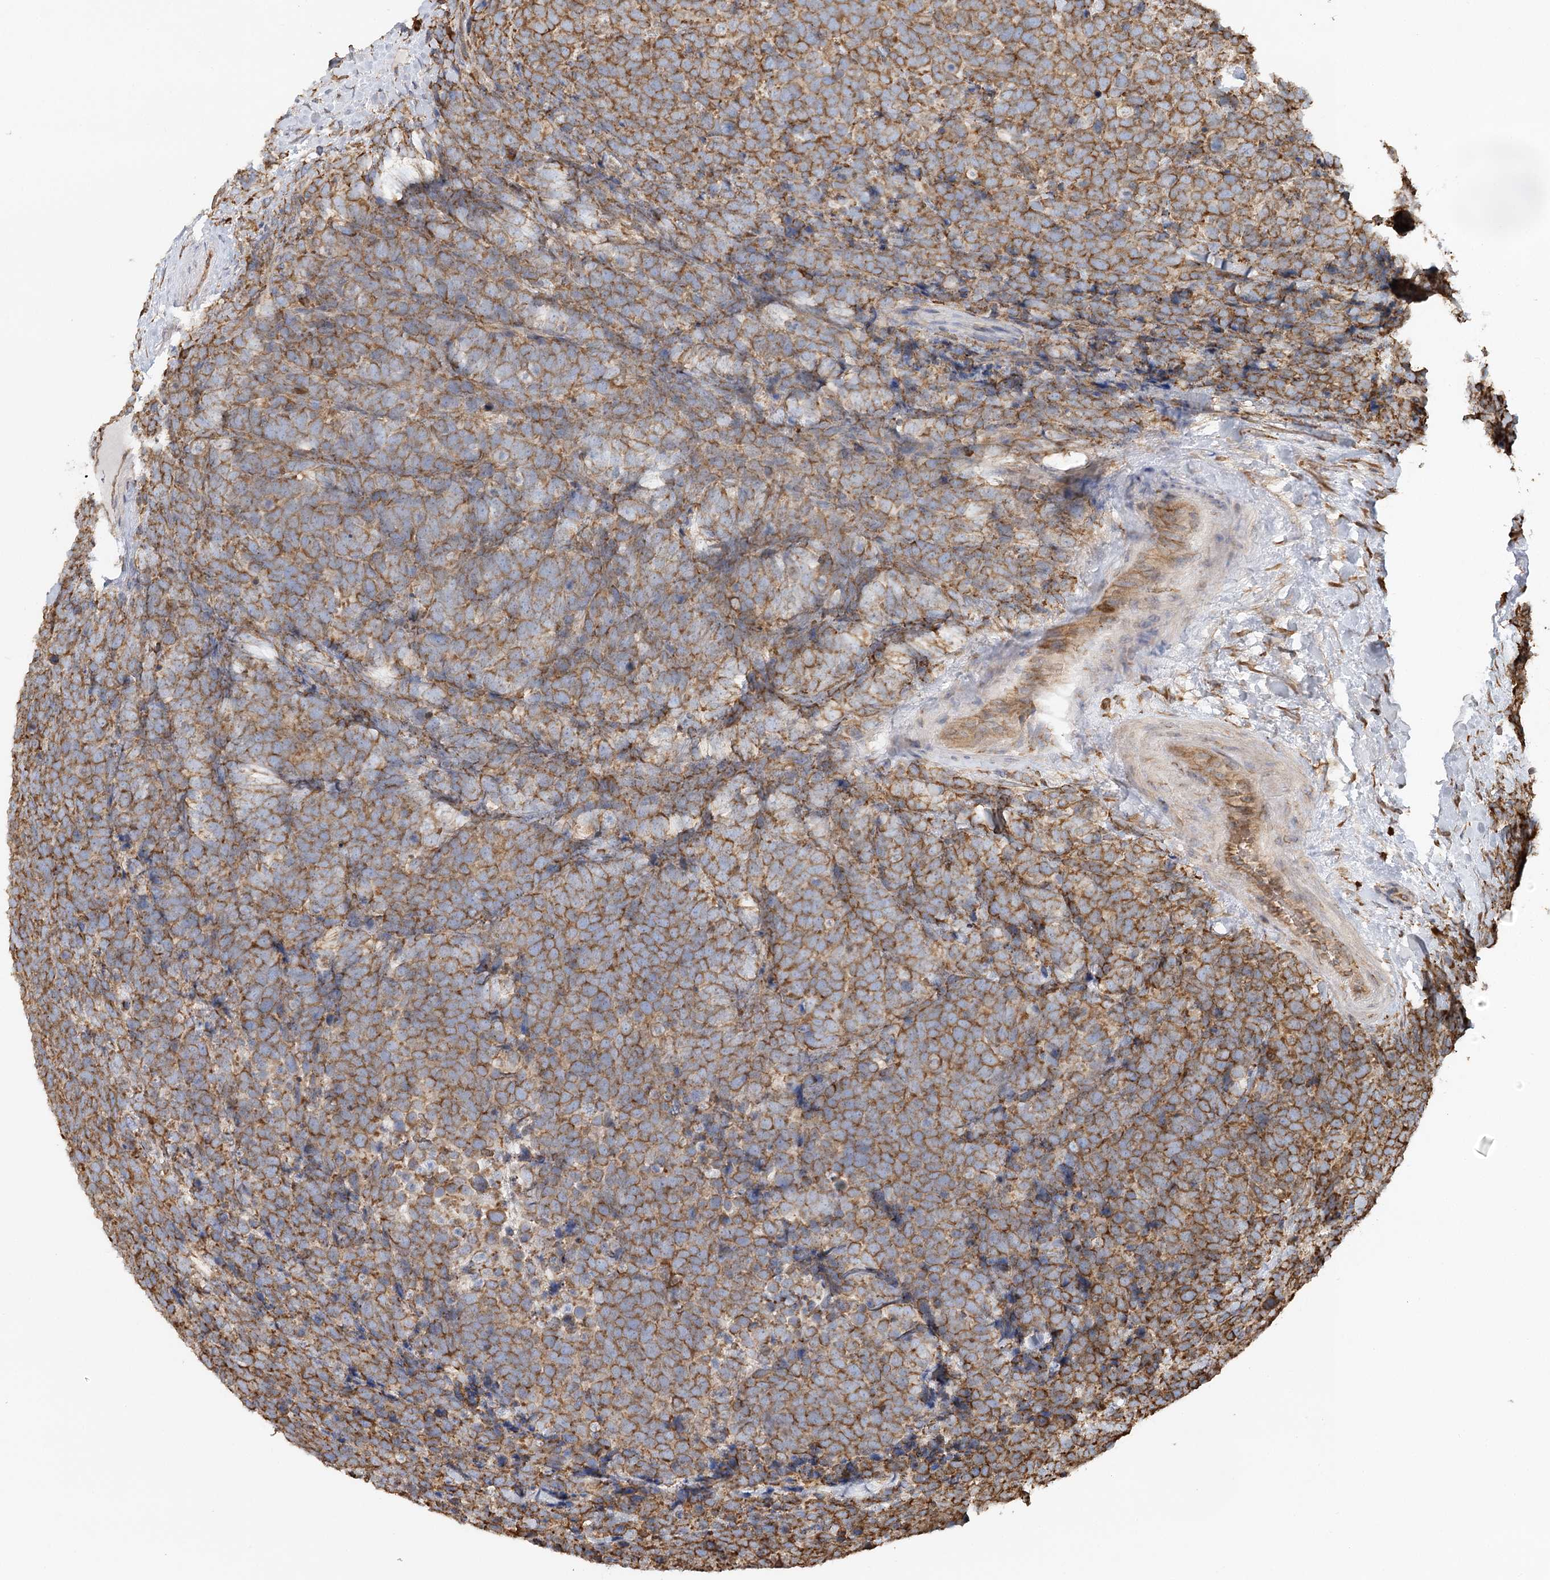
{"staining": {"intensity": "moderate", "quantity": ">75%", "location": "cytoplasmic/membranous"}, "tissue": "urothelial cancer", "cell_type": "Tumor cells", "image_type": "cancer", "snomed": [{"axis": "morphology", "description": "Urothelial carcinoma, High grade"}, {"axis": "topography", "description": "Urinary bladder"}], "caption": "Immunohistochemical staining of human urothelial cancer demonstrates medium levels of moderate cytoplasmic/membranous protein expression in approximately >75% of tumor cells.", "gene": "ACAP2", "patient": {"sex": "female", "age": 82}}